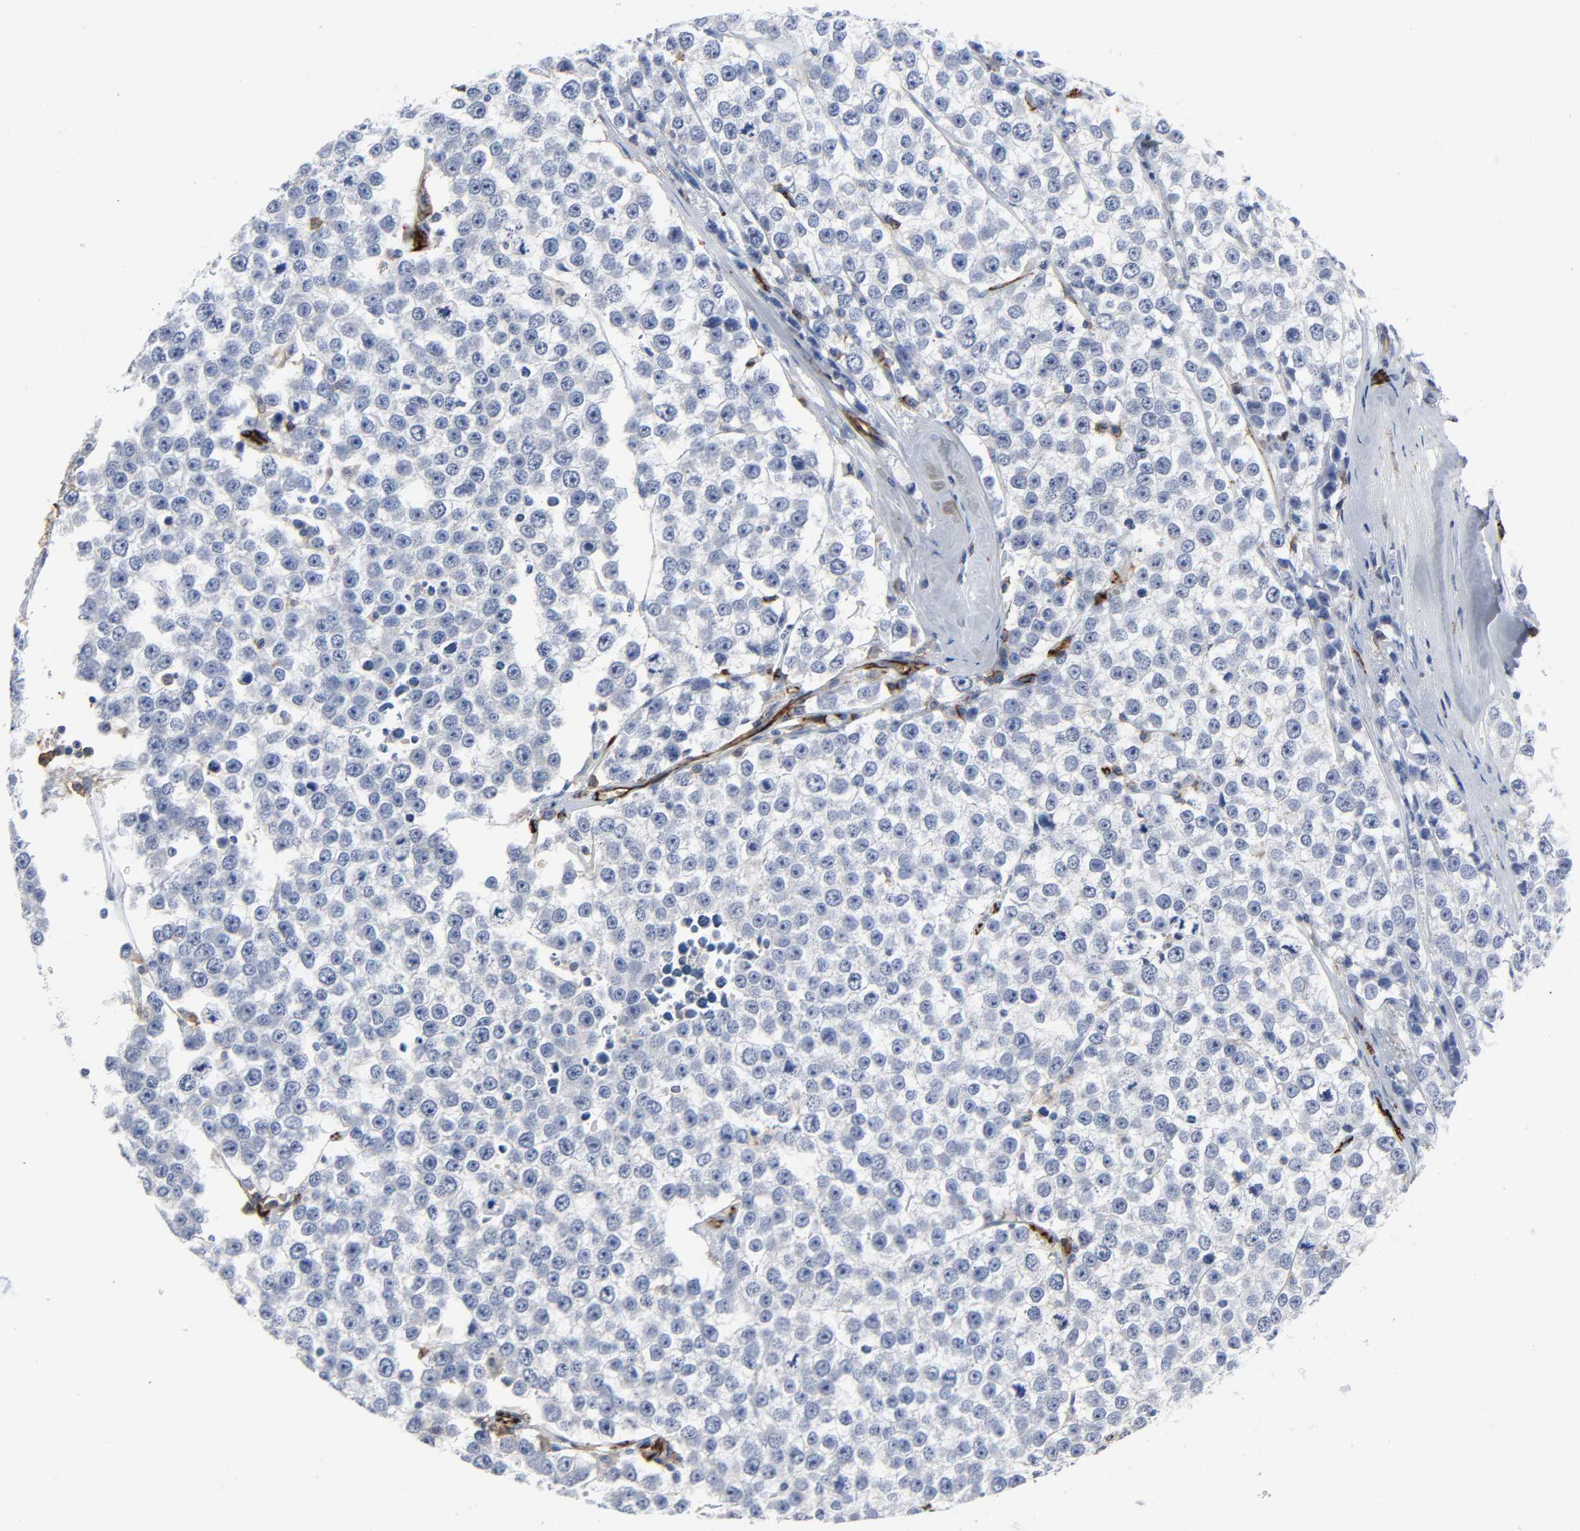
{"staining": {"intensity": "negative", "quantity": "none", "location": "none"}, "tissue": "testis cancer", "cell_type": "Tumor cells", "image_type": "cancer", "snomed": [{"axis": "morphology", "description": "Seminoma, NOS"}, {"axis": "morphology", "description": "Carcinoma, Embryonal, NOS"}, {"axis": "topography", "description": "Testis"}], "caption": "Micrograph shows no protein expression in tumor cells of testis cancer (seminoma) tissue.", "gene": "PECAM1", "patient": {"sex": "male", "age": 52}}